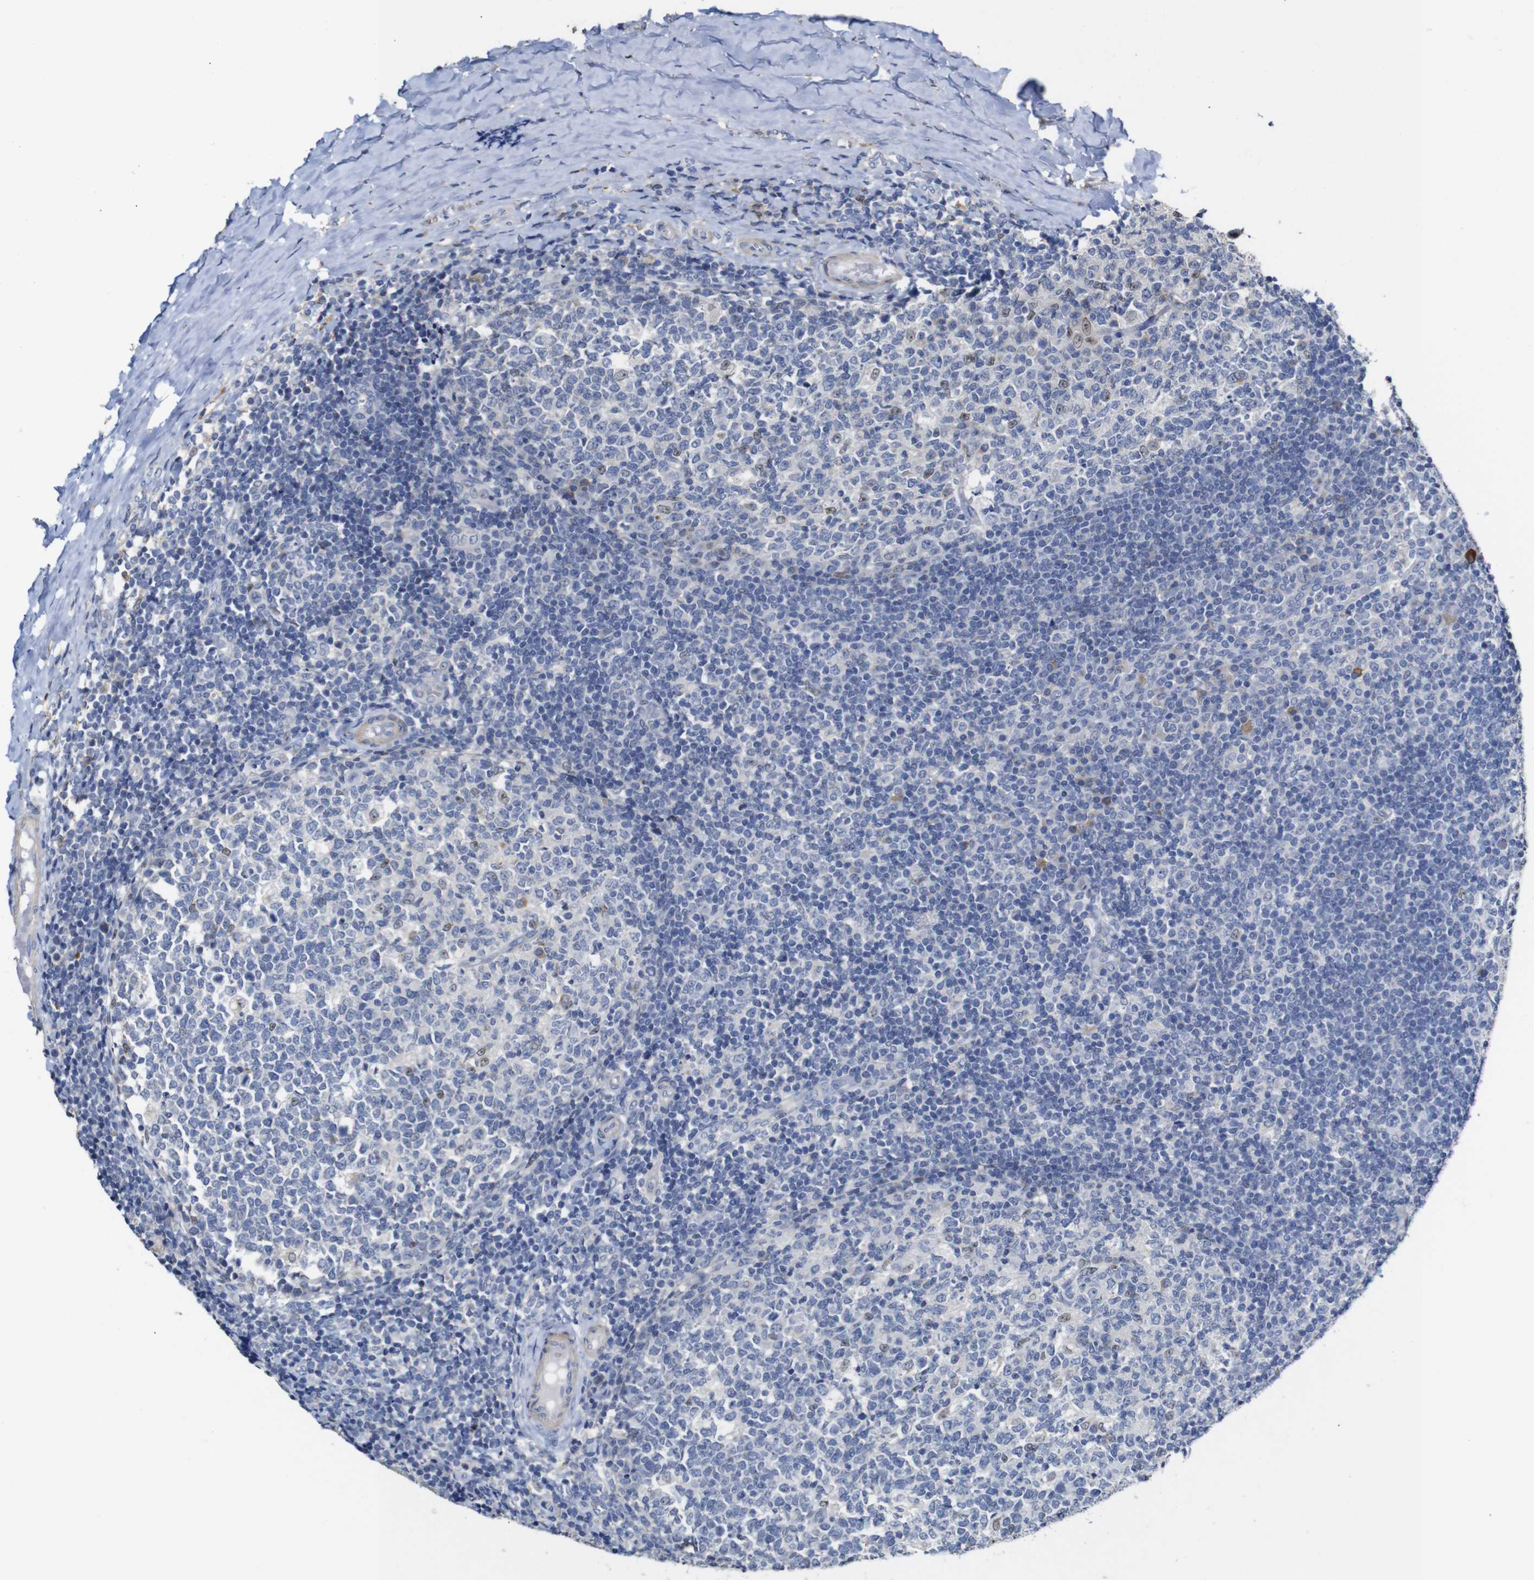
{"staining": {"intensity": "weak", "quantity": "<25%", "location": "nuclear"}, "tissue": "tonsil", "cell_type": "Germinal center cells", "image_type": "normal", "snomed": [{"axis": "morphology", "description": "Normal tissue, NOS"}, {"axis": "topography", "description": "Tonsil"}], "caption": "This is an IHC histopathology image of normal human tonsil. There is no expression in germinal center cells.", "gene": "TCEAL9", "patient": {"sex": "female", "age": 19}}